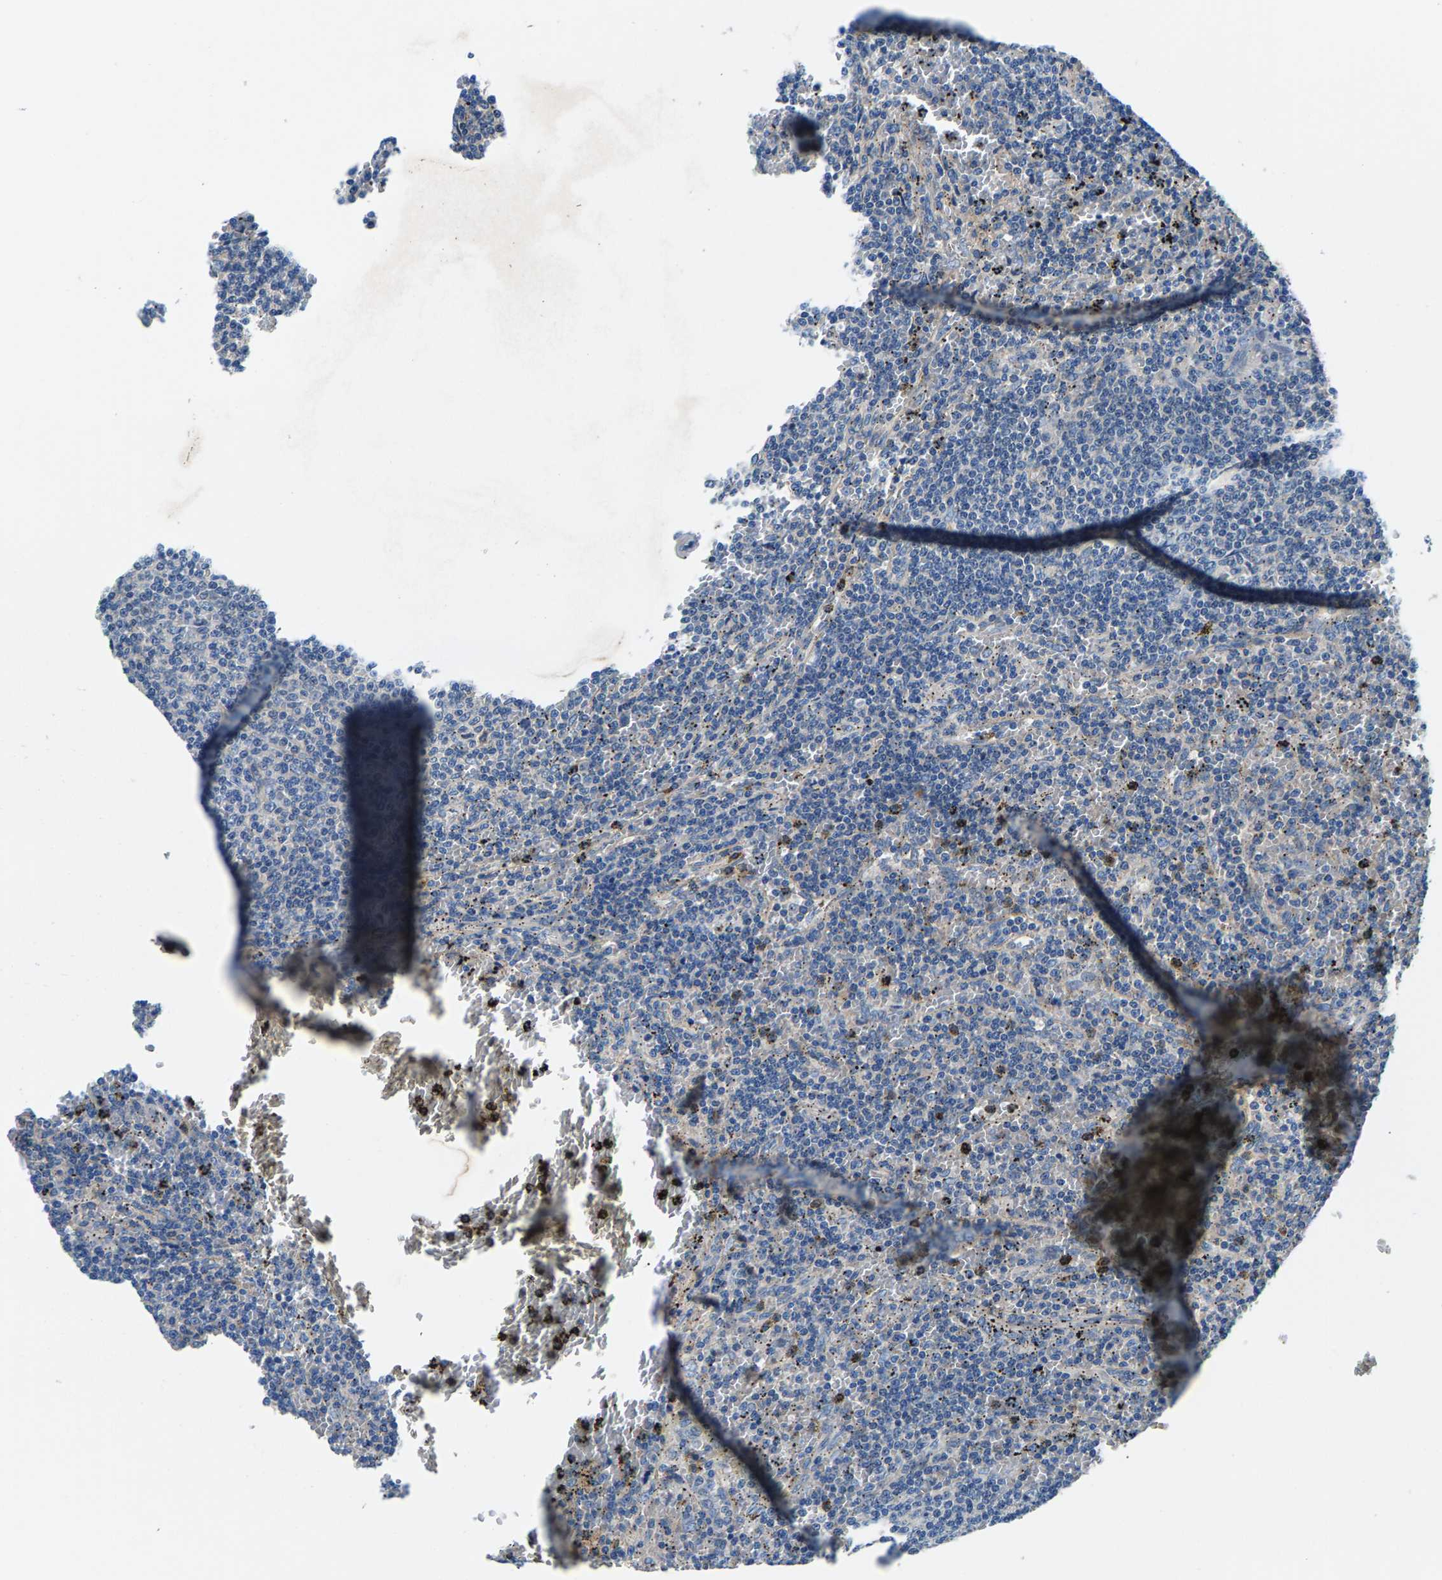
{"staining": {"intensity": "negative", "quantity": "none", "location": "none"}, "tissue": "lymphoma", "cell_type": "Tumor cells", "image_type": "cancer", "snomed": [{"axis": "morphology", "description": "Malignant lymphoma, non-Hodgkin's type, Low grade"}, {"axis": "topography", "description": "Spleen"}], "caption": "Immunohistochemical staining of lymphoma reveals no significant expression in tumor cells. The staining is performed using DAB (3,3'-diaminobenzidine) brown chromogen with nuclei counter-stained in using hematoxylin.", "gene": "CDRT4", "patient": {"sex": "female", "age": 50}}